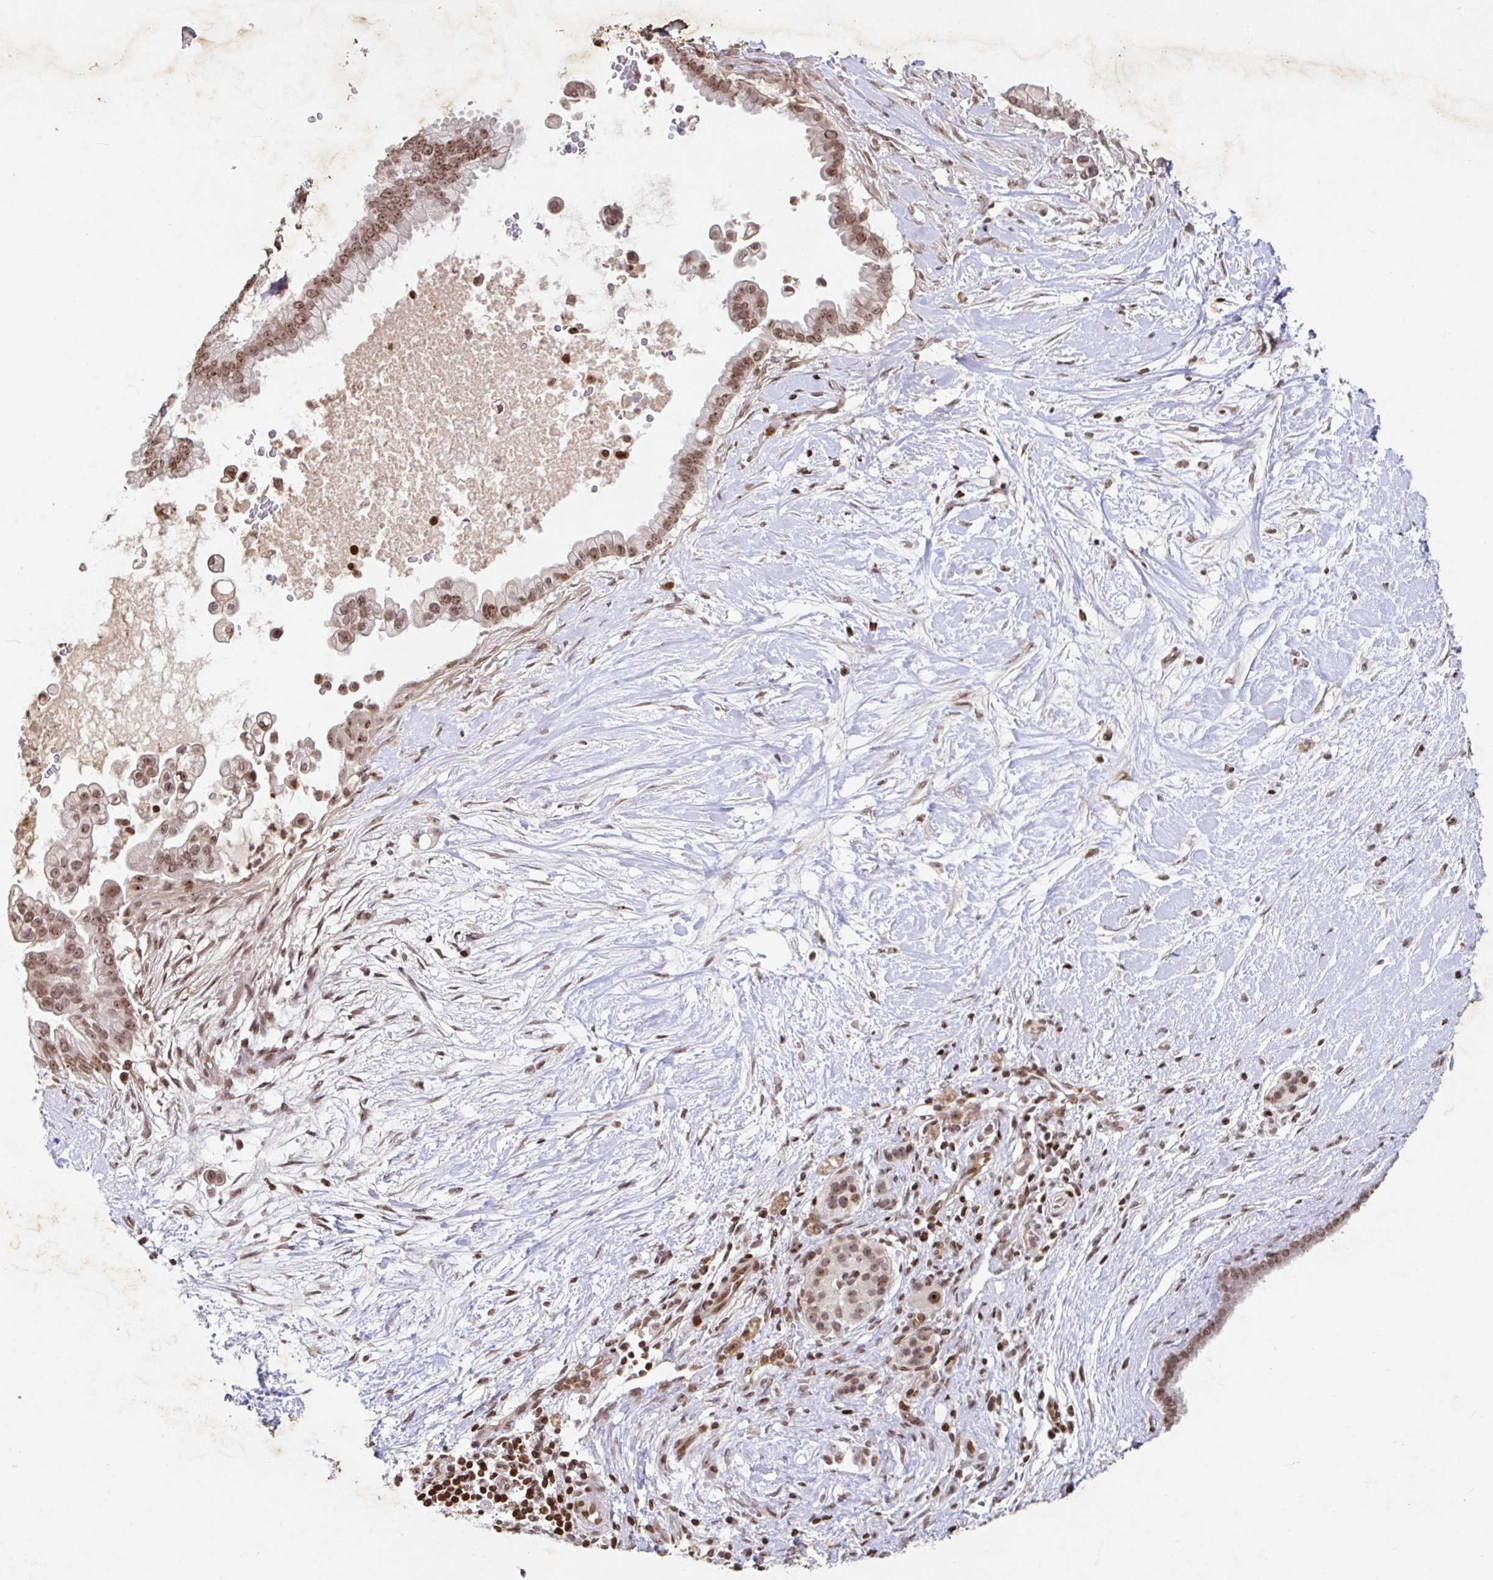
{"staining": {"intensity": "moderate", "quantity": ">75%", "location": "nuclear"}, "tissue": "pancreatic cancer", "cell_type": "Tumor cells", "image_type": "cancer", "snomed": [{"axis": "morphology", "description": "Adenocarcinoma, NOS"}, {"axis": "topography", "description": "Pancreas"}], "caption": "Human pancreatic cancer (adenocarcinoma) stained with a brown dye shows moderate nuclear positive staining in about >75% of tumor cells.", "gene": "C19orf53", "patient": {"sex": "female", "age": 69}}